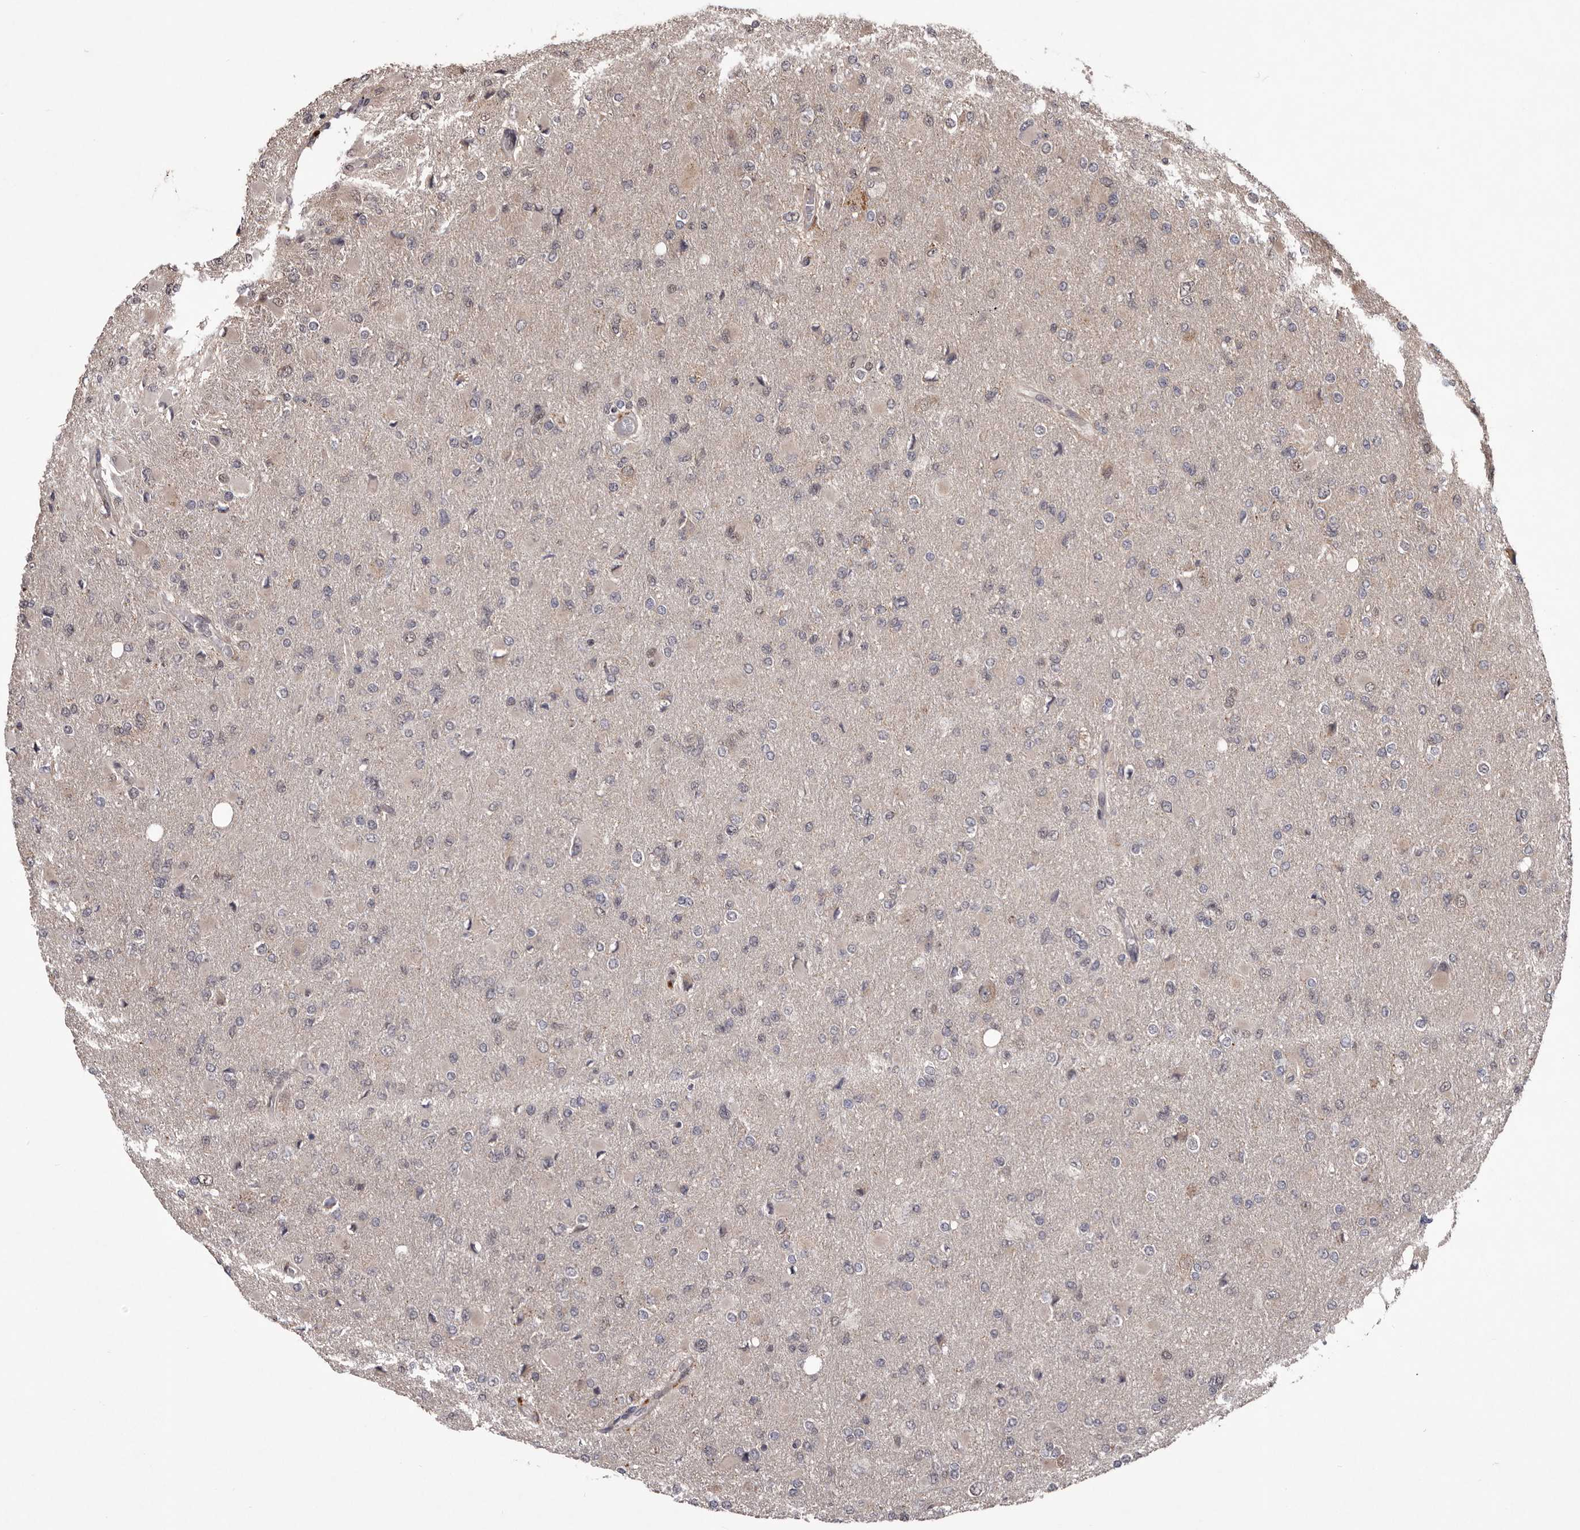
{"staining": {"intensity": "negative", "quantity": "none", "location": "none"}, "tissue": "glioma", "cell_type": "Tumor cells", "image_type": "cancer", "snomed": [{"axis": "morphology", "description": "Glioma, malignant, High grade"}, {"axis": "topography", "description": "Cerebral cortex"}], "caption": "An immunohistochemistry histopathology image of glioma is shown. There is no staining in tumor cells of glioma. (Immunohistochemistry, brightfield microscopy, high magnification).", "gene": "CELF3", "patient": {"sex": "female", "age": 36}}